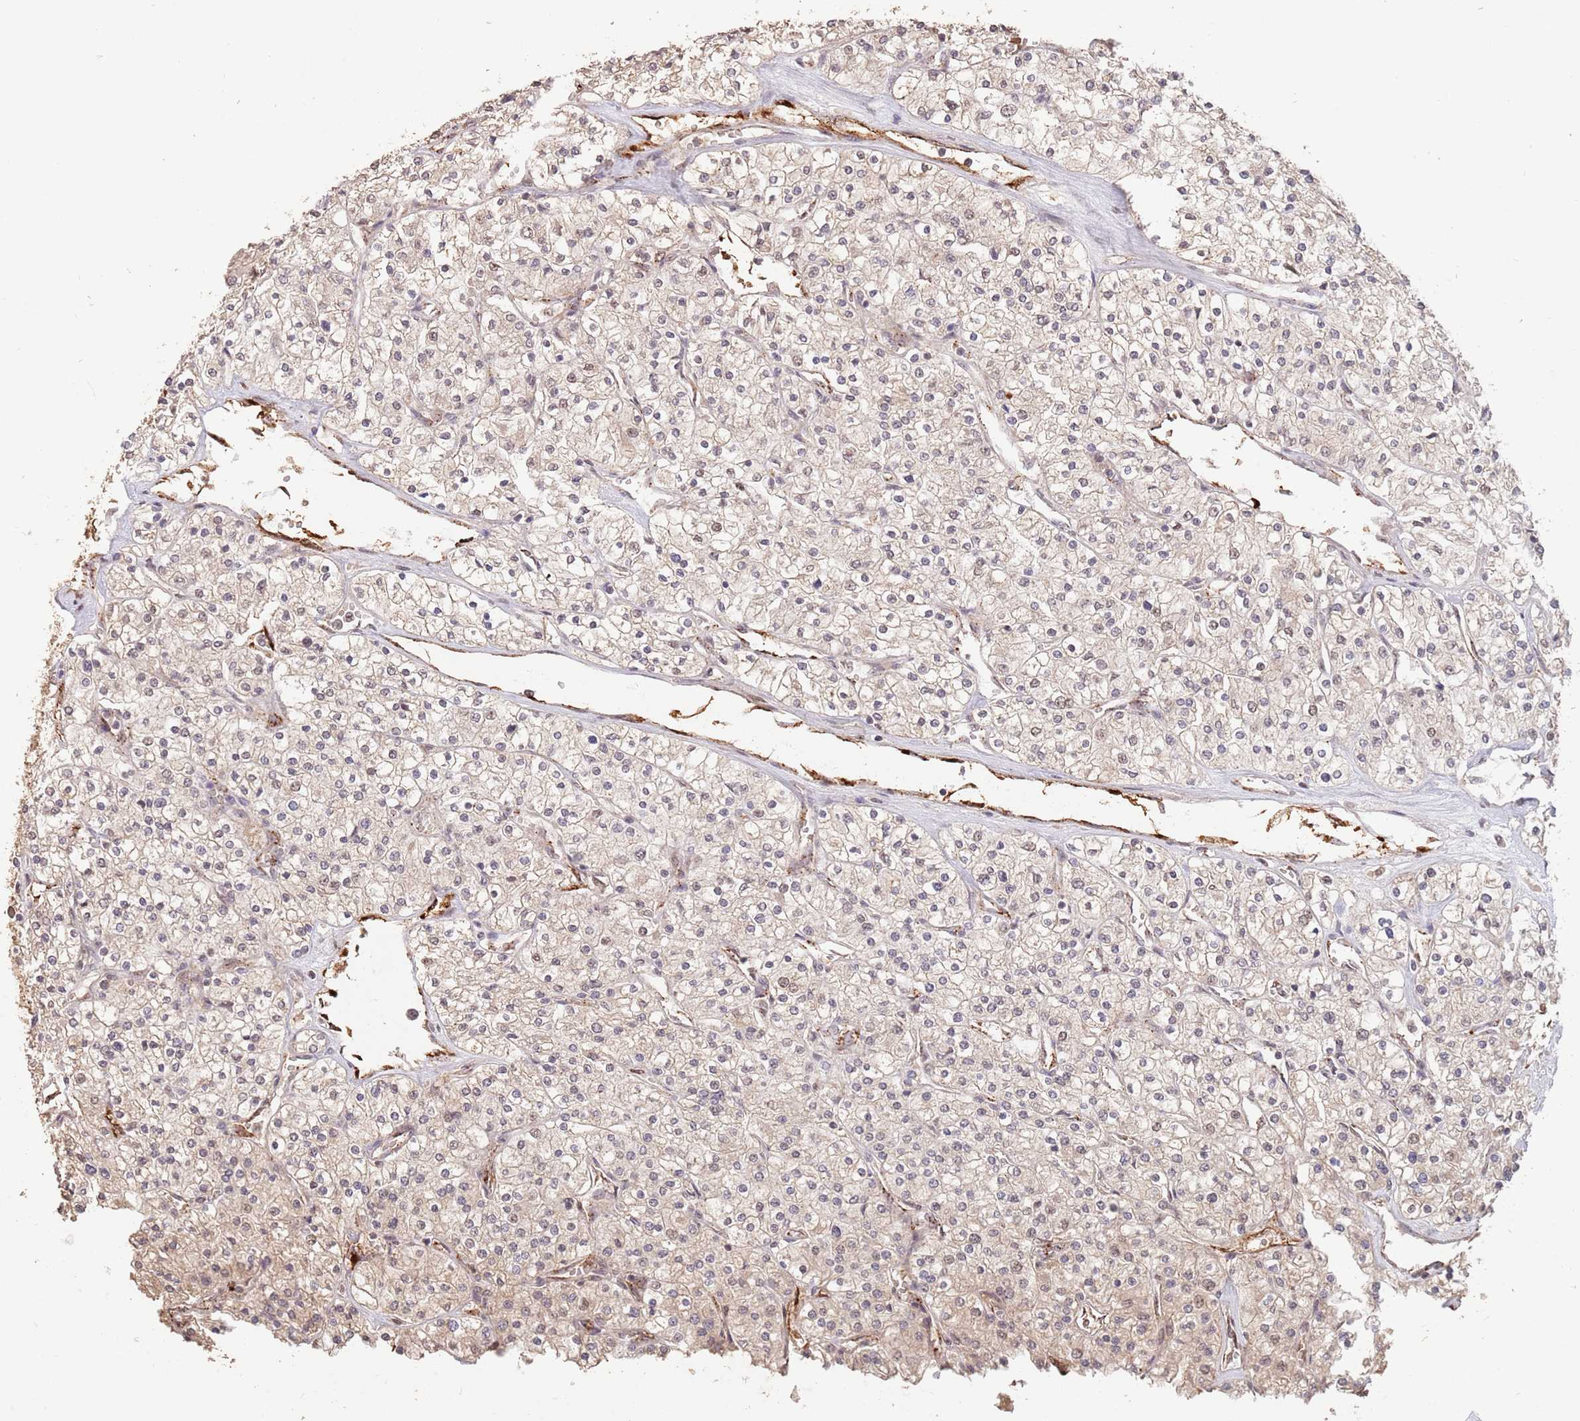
{"staining": {"intensity": "negative", "quantity": "none", "location": "none"}, "tissue": "renal cancer", "cell_type": "Tumor cells", "image_type": "cancer", "snomed": [{"axis": "morphology", "description": "Adenocarcinoma, NOS"}, {"axis": "topography", "description": "Kidney"}], "caption": "This photomicrograph is of renal cancer stained with immunohistochemistry to label a protein in brown with the nuclei are counter-stained blue. There is no expression in tumor cells.", "gene": "RFXANK", "patient": {"sex": "male", "age": 80}}